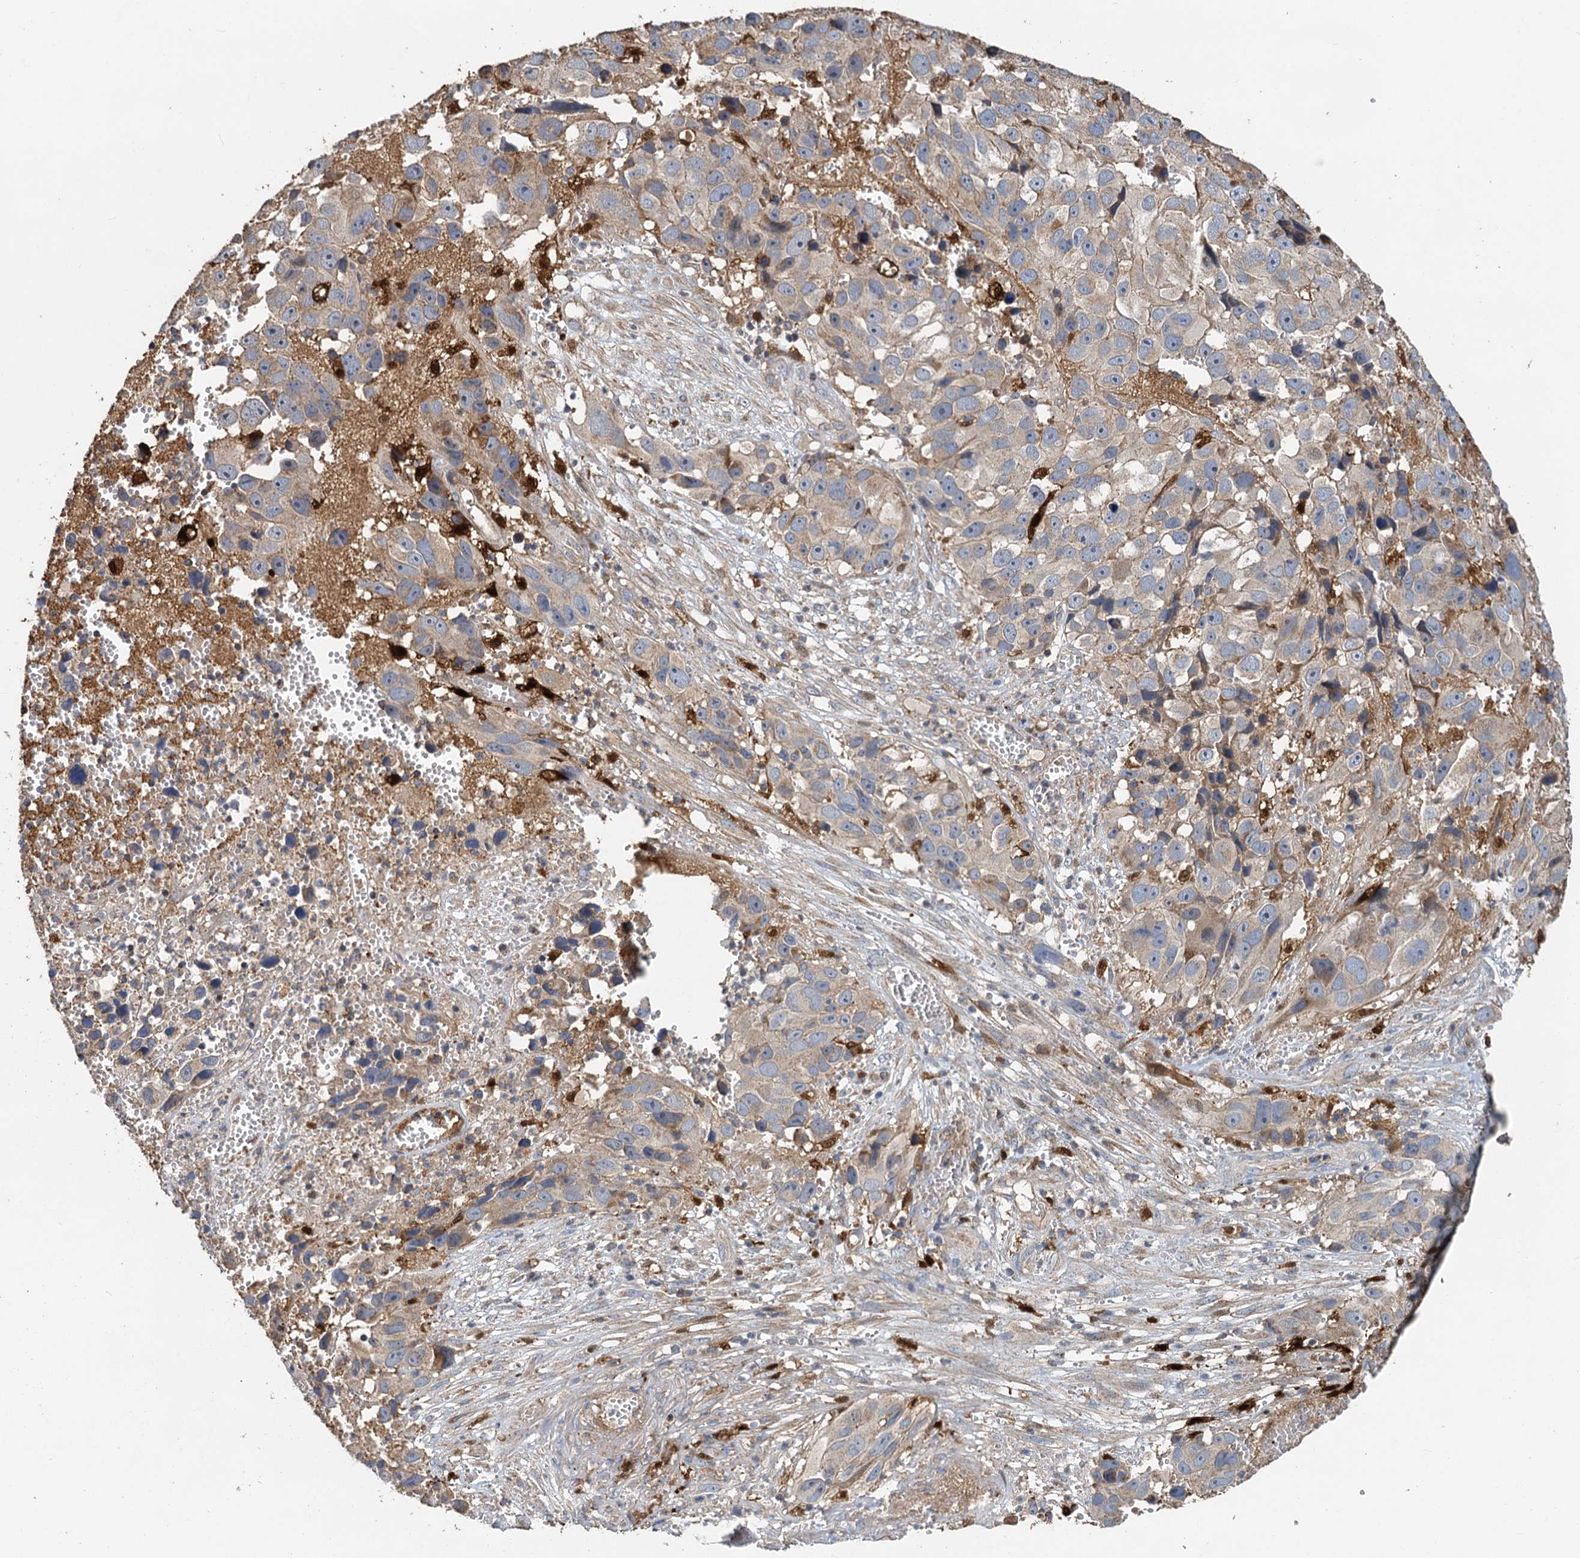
{"staining": {"intensity": "weak", "quantity": "<25%", "location": "cytoplasmic/membranous"}, "tissue": "melanoma", "cell_type": "Tumor cells", "image_type": "cancer", "snomed": [{"axis": "morphology", "description": "Malignant melanoma, NOS"}, {"axis": "topography", "description": "Skin"}], "caption": "A high-resolution photomicrograph shows immunohistochemistry staining of malignant melanoma, which demonstrates no significant expression in tumor cells. (Brightfield microscopy of DAB (3,3'-diaminobenzidine) immunohistochemistry (IHC) at high magnification).", "gene": "SDS", "patient": {"sex": "male", "age": 84}}